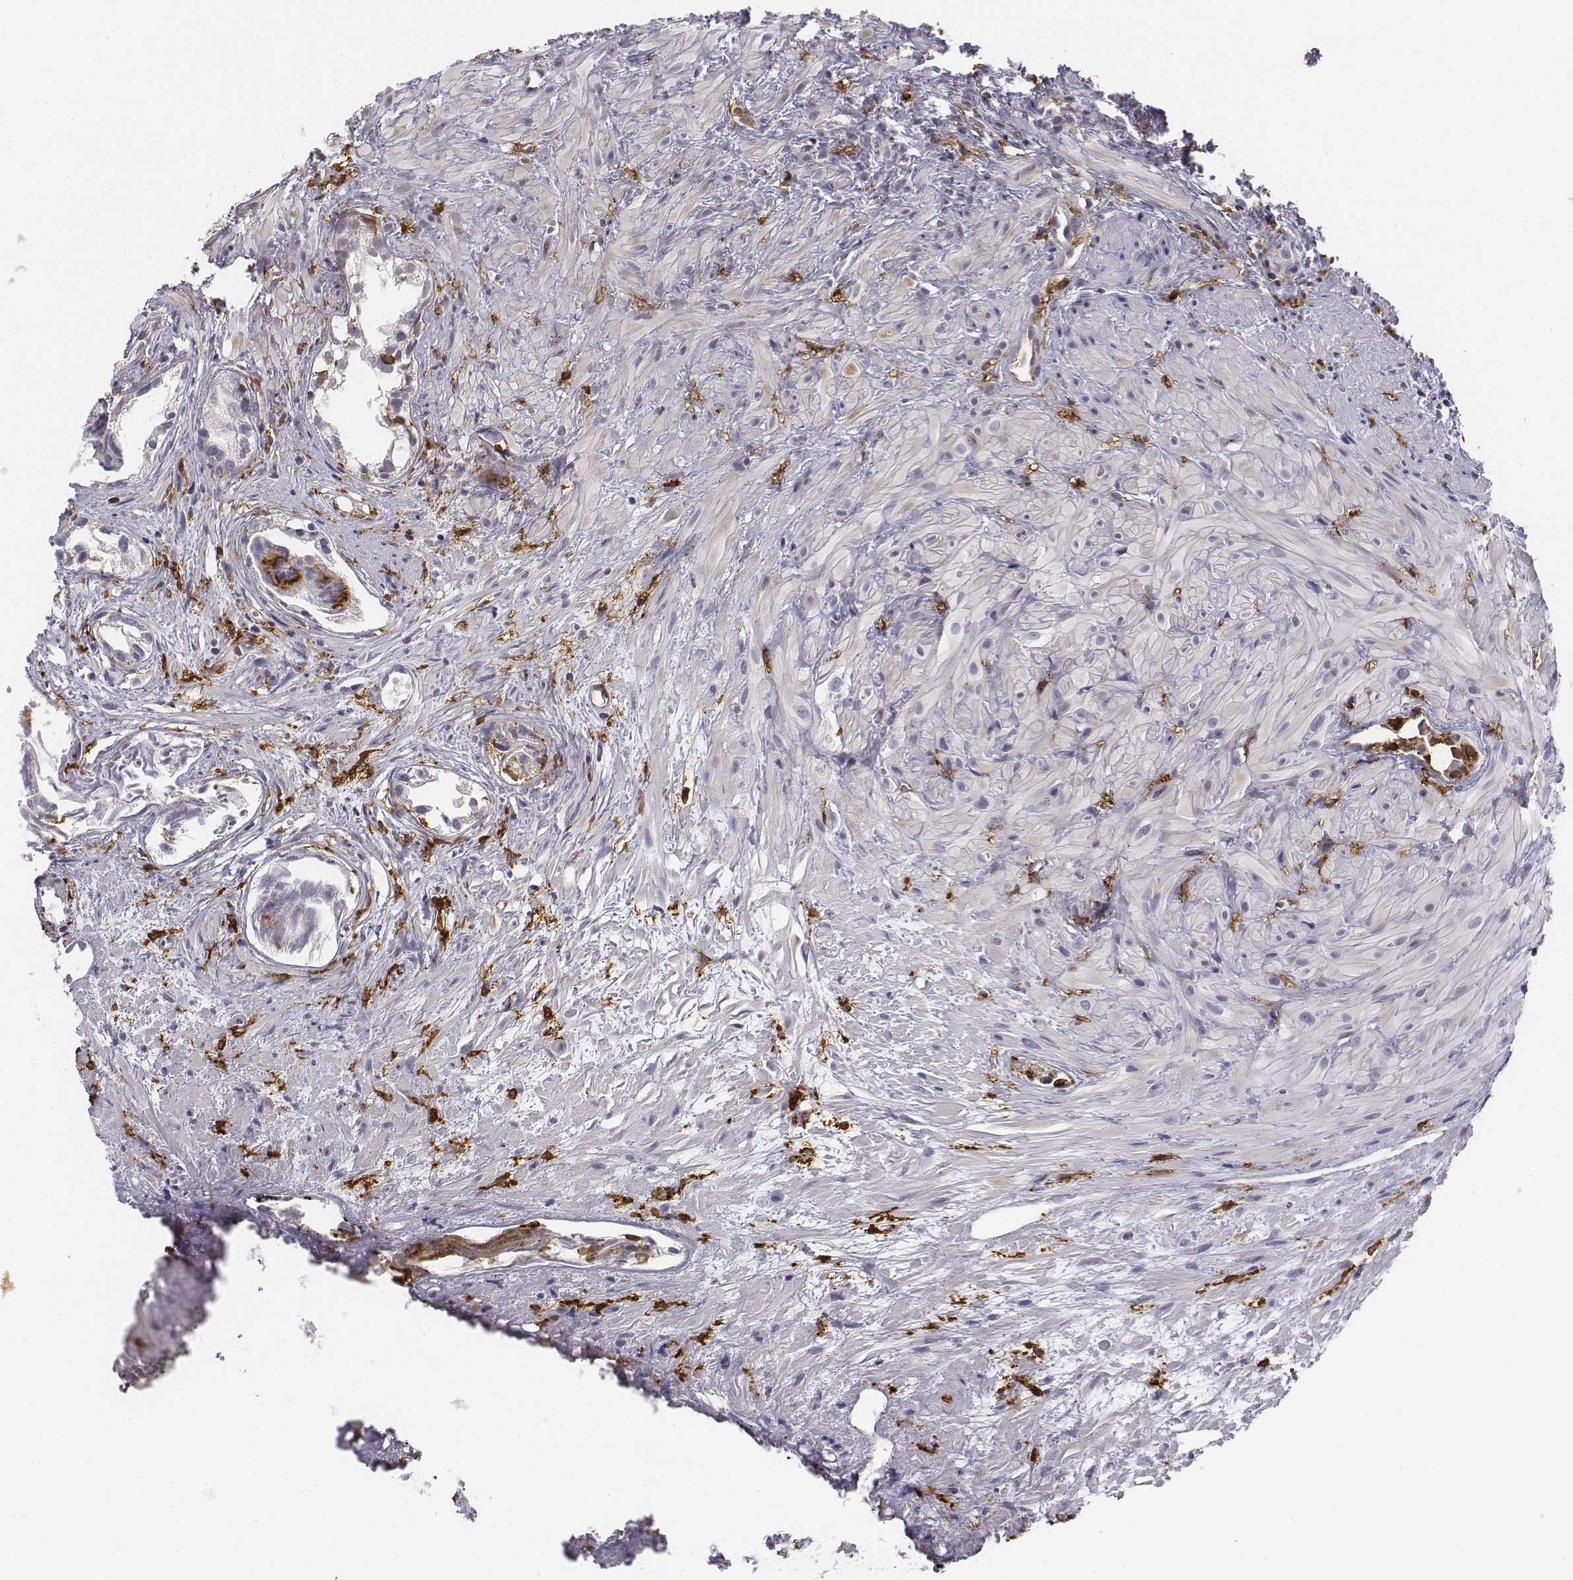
{"staining": {"intensity": "negative", "quantity": "none", "location": "none"}, "tissue": "prostate cancer", "cell_type": "Tumor cells", "image_type": "cancer", "snomed": [{"axis": "morphology", "description": "Adenocarcinoma, High grade"}, {"axis": "topography", "description": "Prostate"}], "caption": "A photomicrograph of prostate adenocarcinoma (high-grade) stained for a protein exhibits no brown staining in tumor cells.", "gene": "CD14", "patient": {"sex": "male", "age": 79}}